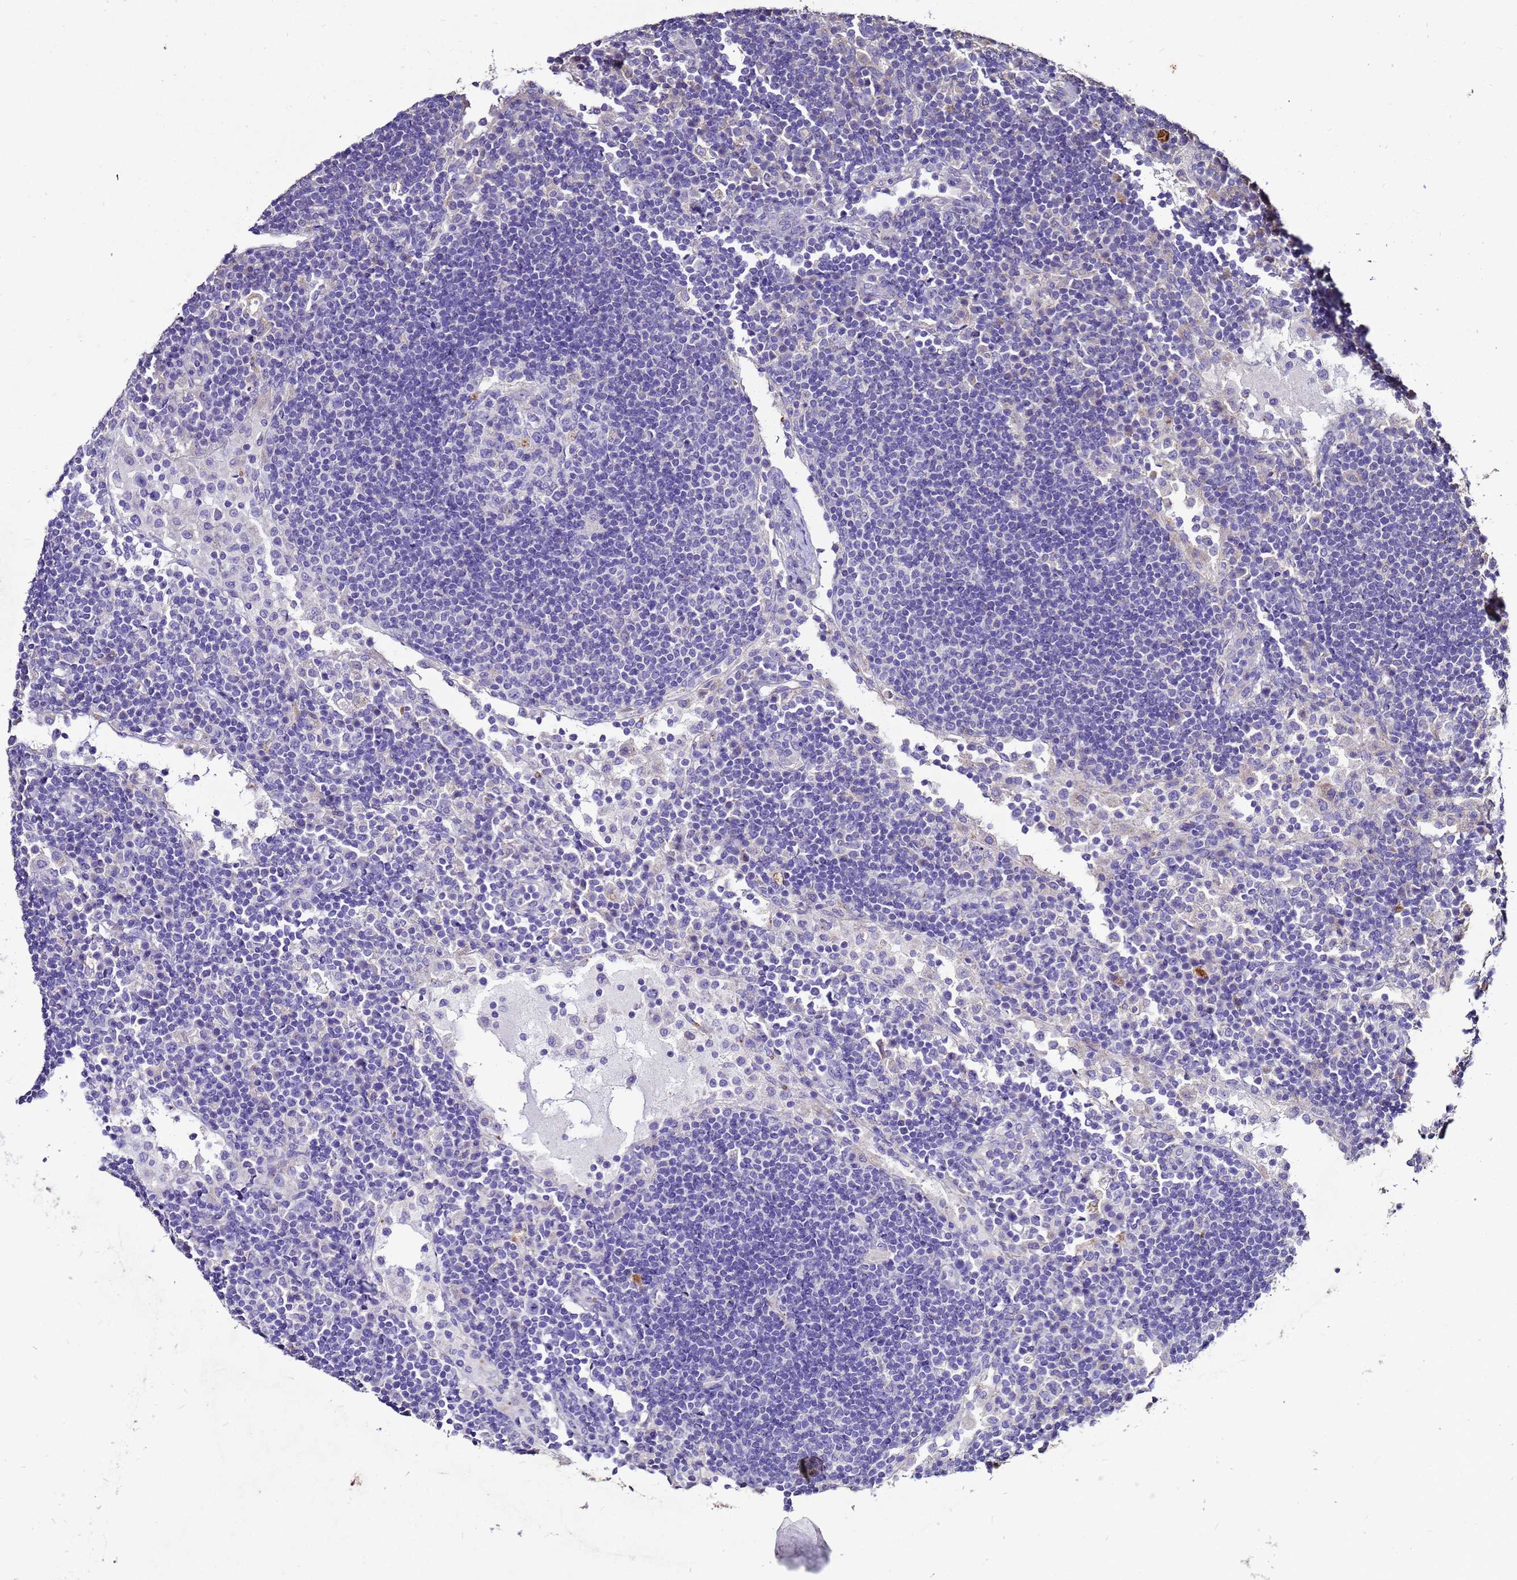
{"staining": {"intensity": "negative", "quantity": "none", "location": "none"}, "tissue": "lymph node", "cell_type": "Germinal center cells", "image_type": "normal", "snomed": [{"axis": "morphology", "description": "Normal tissue, NOS"}, {"axis": "topography", "description": "Lymph node"}], "caption": "The immunohistochemistry (IHC) image has no significant expression in germinal center cells of lymph node.", "gene": "S100A2", "patient": {"sex": "female", "age": 53}}